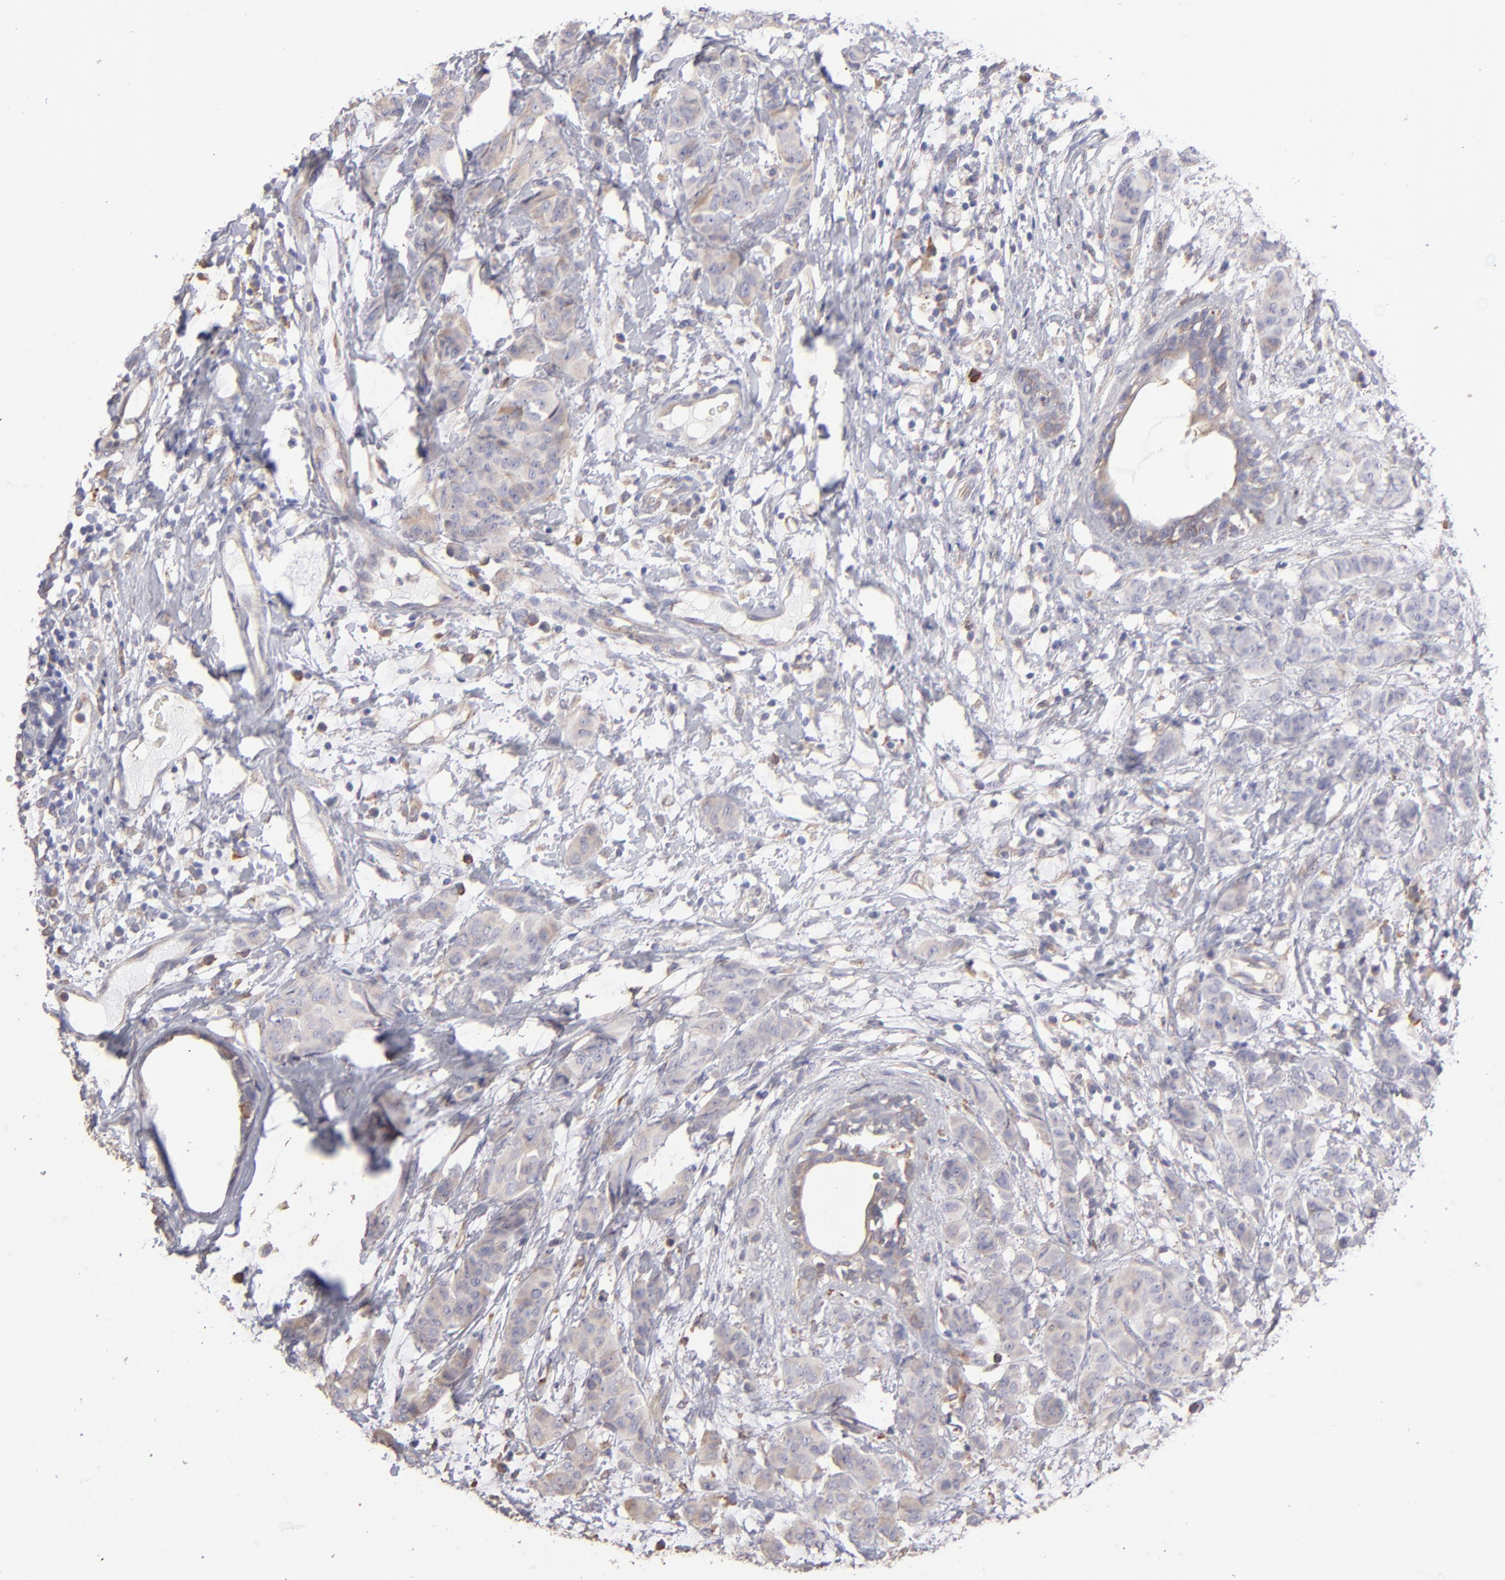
{"staining": {"intensity": "weak", "quantity": "<25%", "location": "cytoplasmic/membranous"}, "tissue": "breast cancer", "cell_type": "Tumor cells", "image_type": "cancer", "snomed": [{"axis": "morphology", "description": "Duct carcinoma"}, {"axis": "topography", "description": "Breast"}], "caption": "Breast cancer (invasive ductal carcinoma) stained for a protein using IHC exhibits no expression tumor cells.", "gene": "CALR", "patient": {"sex": "female", "age": 40}}